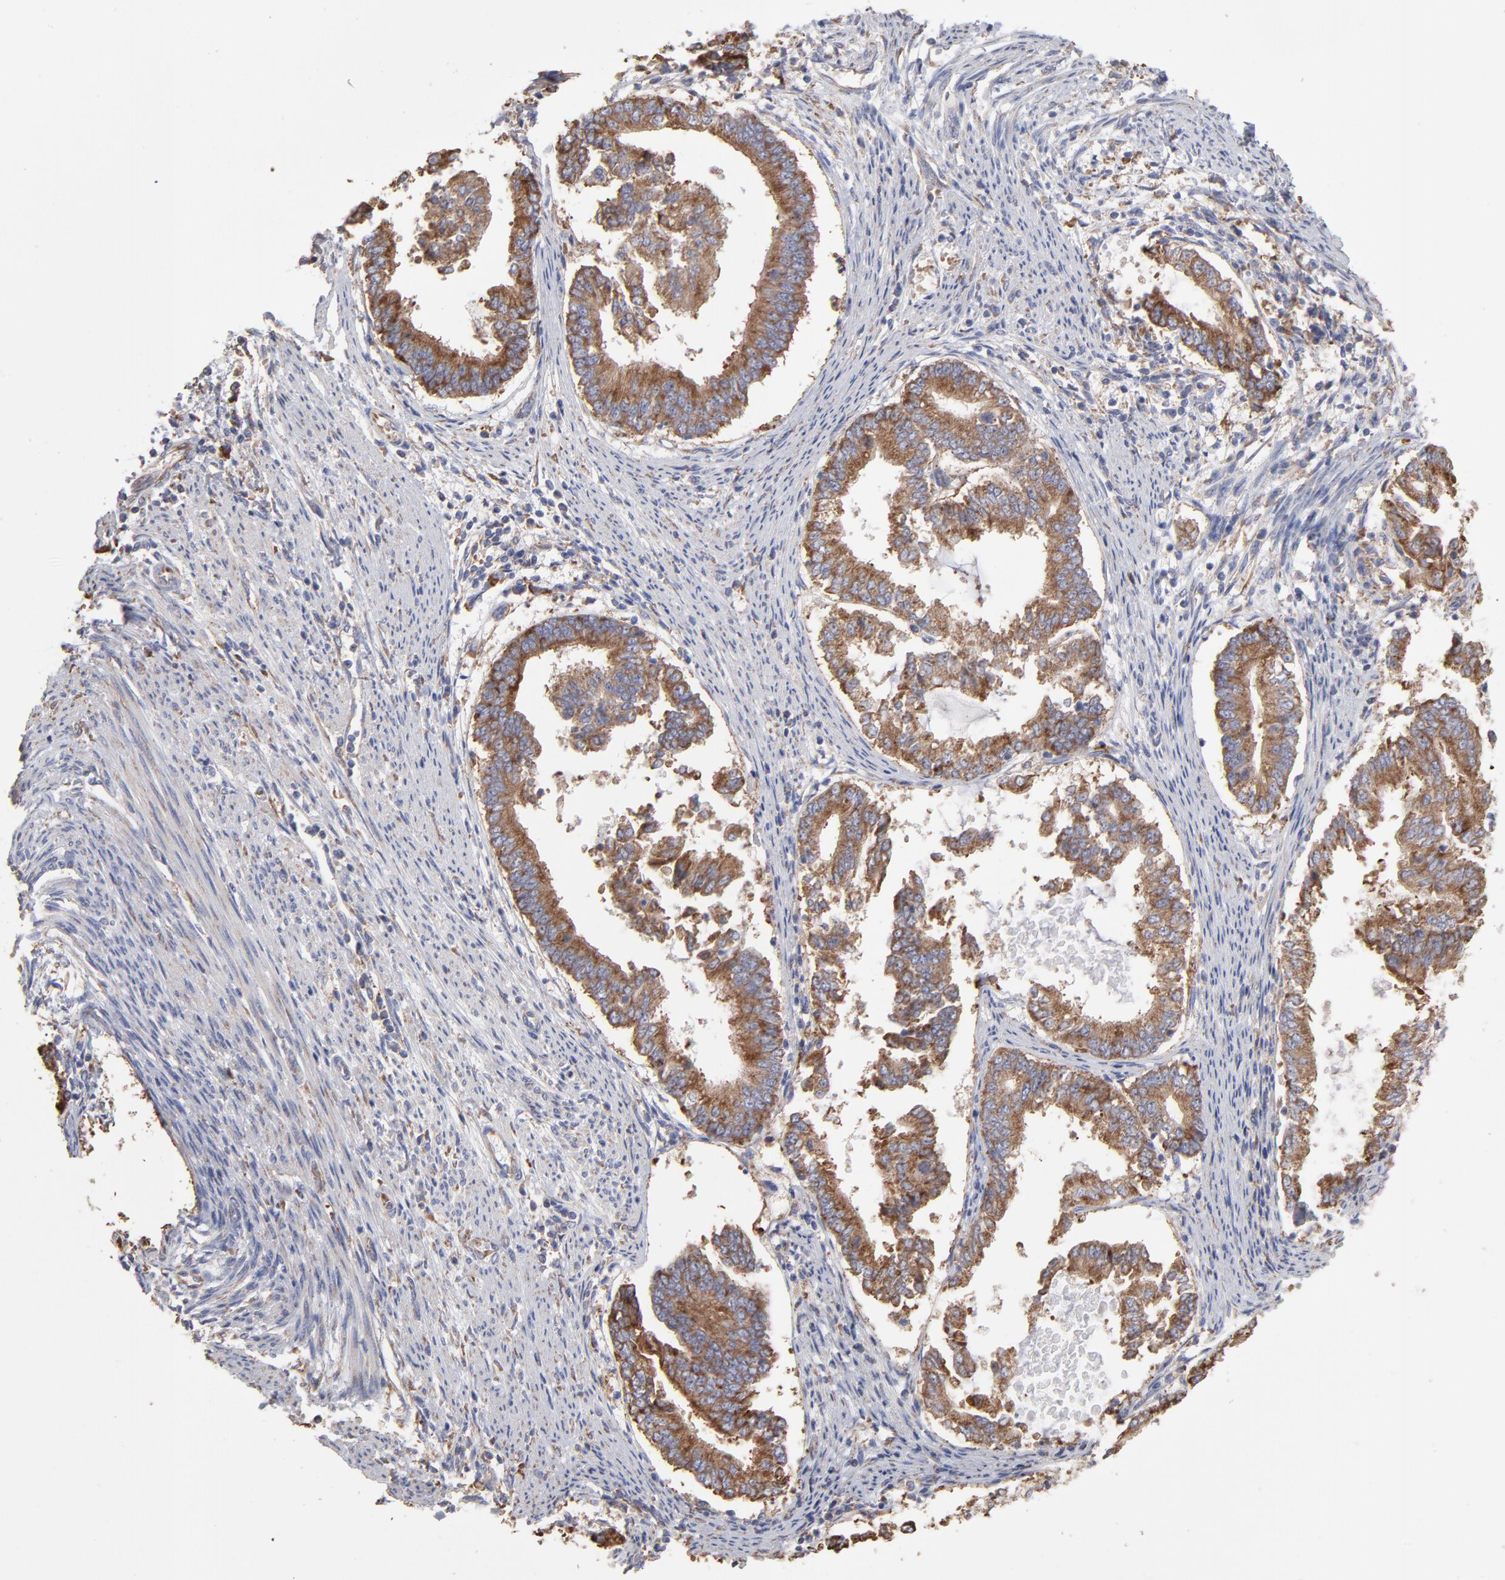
{"staining": {"intensity": "moderate", "quantity": ">75%", "location": "cytoplasmic/membranous"}, "tissue": "endometrial cancer", "cell_type": "Tumor cells", "image_type": "cancer", "snomed": [{"axis": "morphology", "description": "Adenocarcinoma, NOS"}, {"axis": "topography", "description": "Endometrium"}], "caption": "Endometrial cancer stained for a protein (brown) displays moderate cytoplasmic/membranous positive staining in approximately >75% of tumor cells.", "gene": "RPL3", "patient": {"sex": "female", "age": 63}}